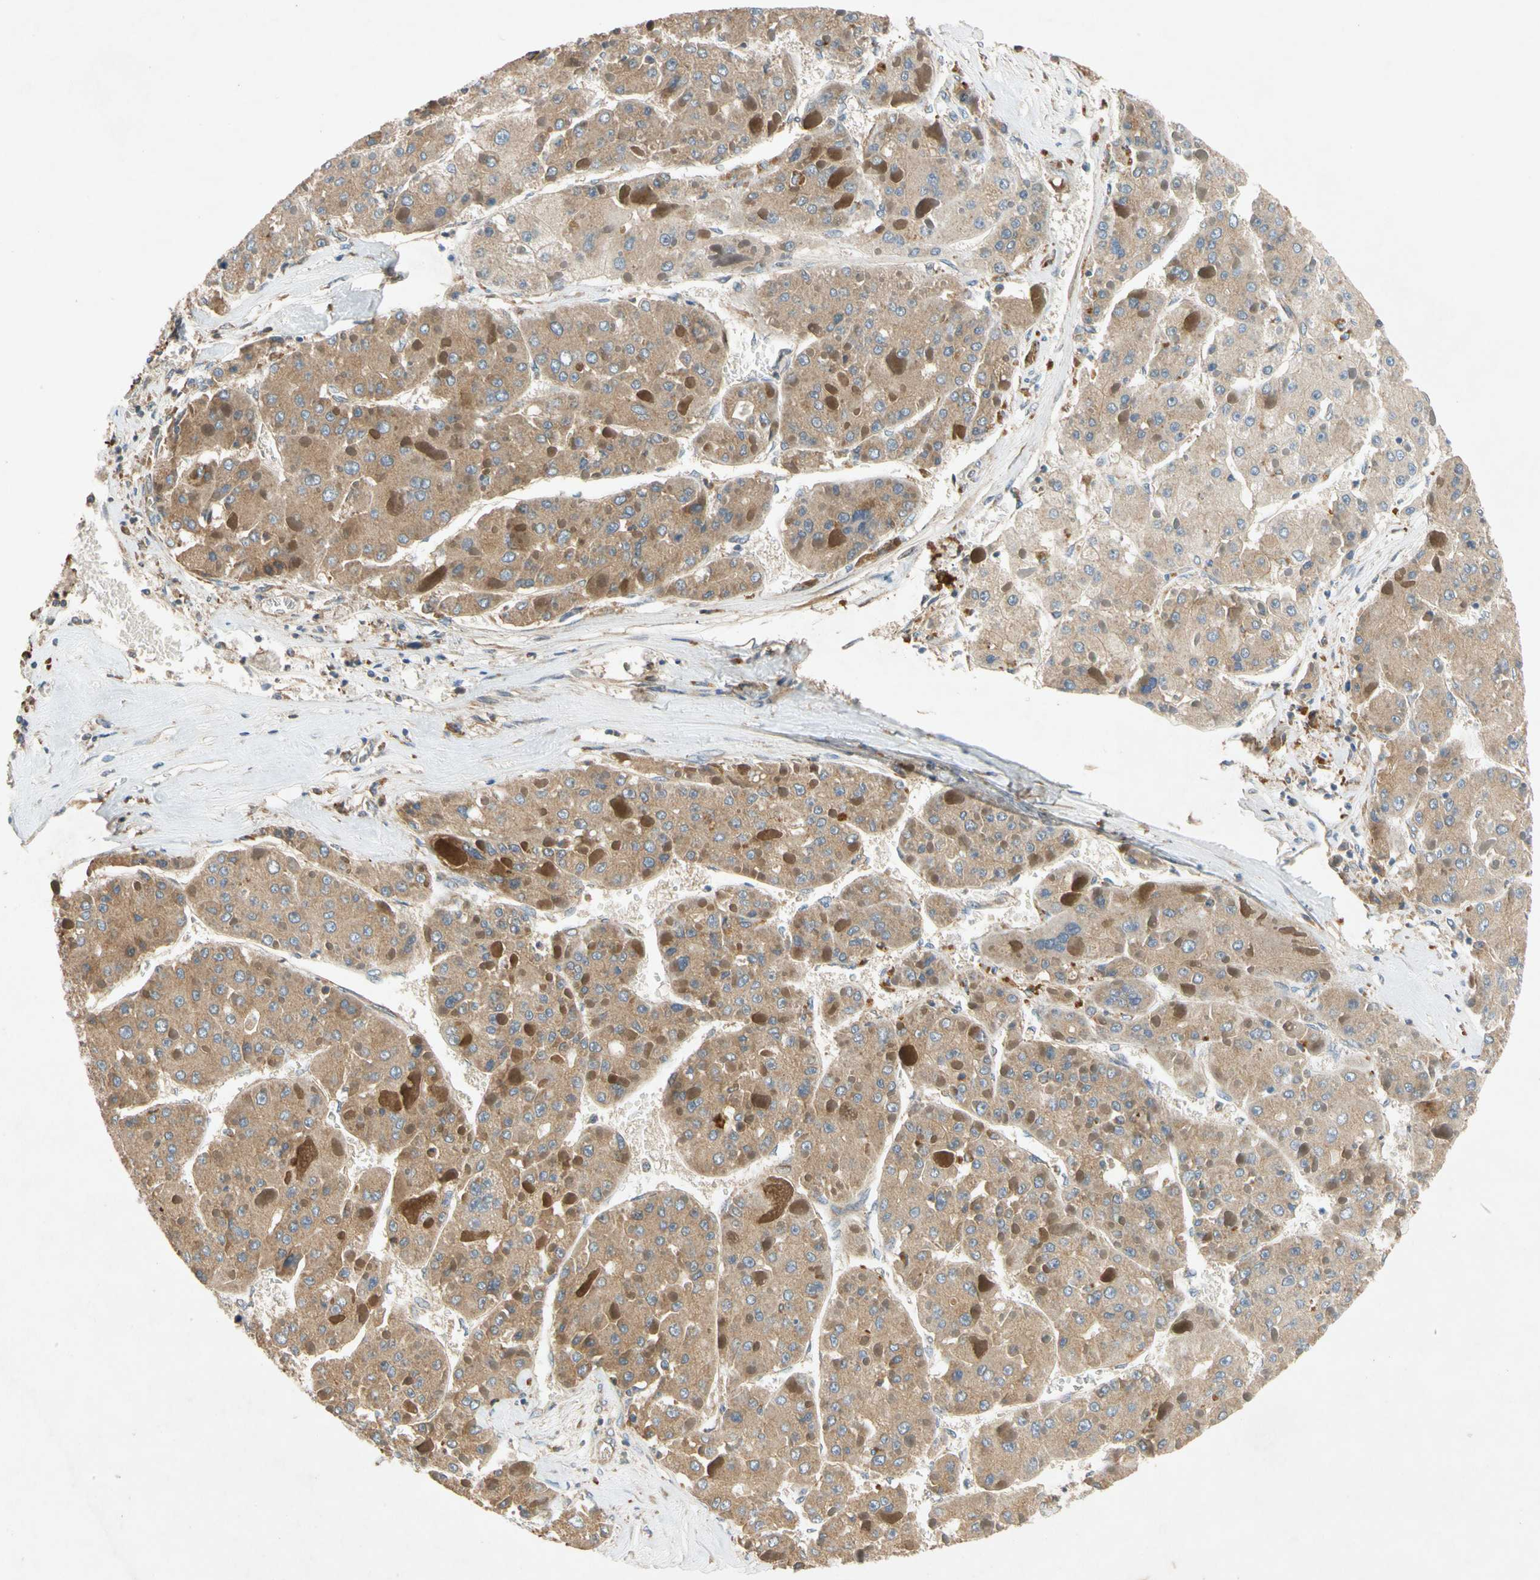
{"staining": {"intensity": "moderate", "quantity": "25%-75%", "location": "cytoplasmic/membranous"}, "tissue": "liver cancer", "cell_type": "Tumor cells", "image_type": "cancer", "snomed": [{"axis": "morphology", "description": "Carcinoma, Hepatocellular, NOS"}, {"axis": "topography", "description": "Liver"}], "caption": "This is a histology image of immunohistochemistry staining of liver cancer (hepatocellular carcinoma), which shows moderate expression in the cytoplasmic/membranous of tumor cells.", "gene": "USP46", "patient": {"sex": "female", "age": 73}}